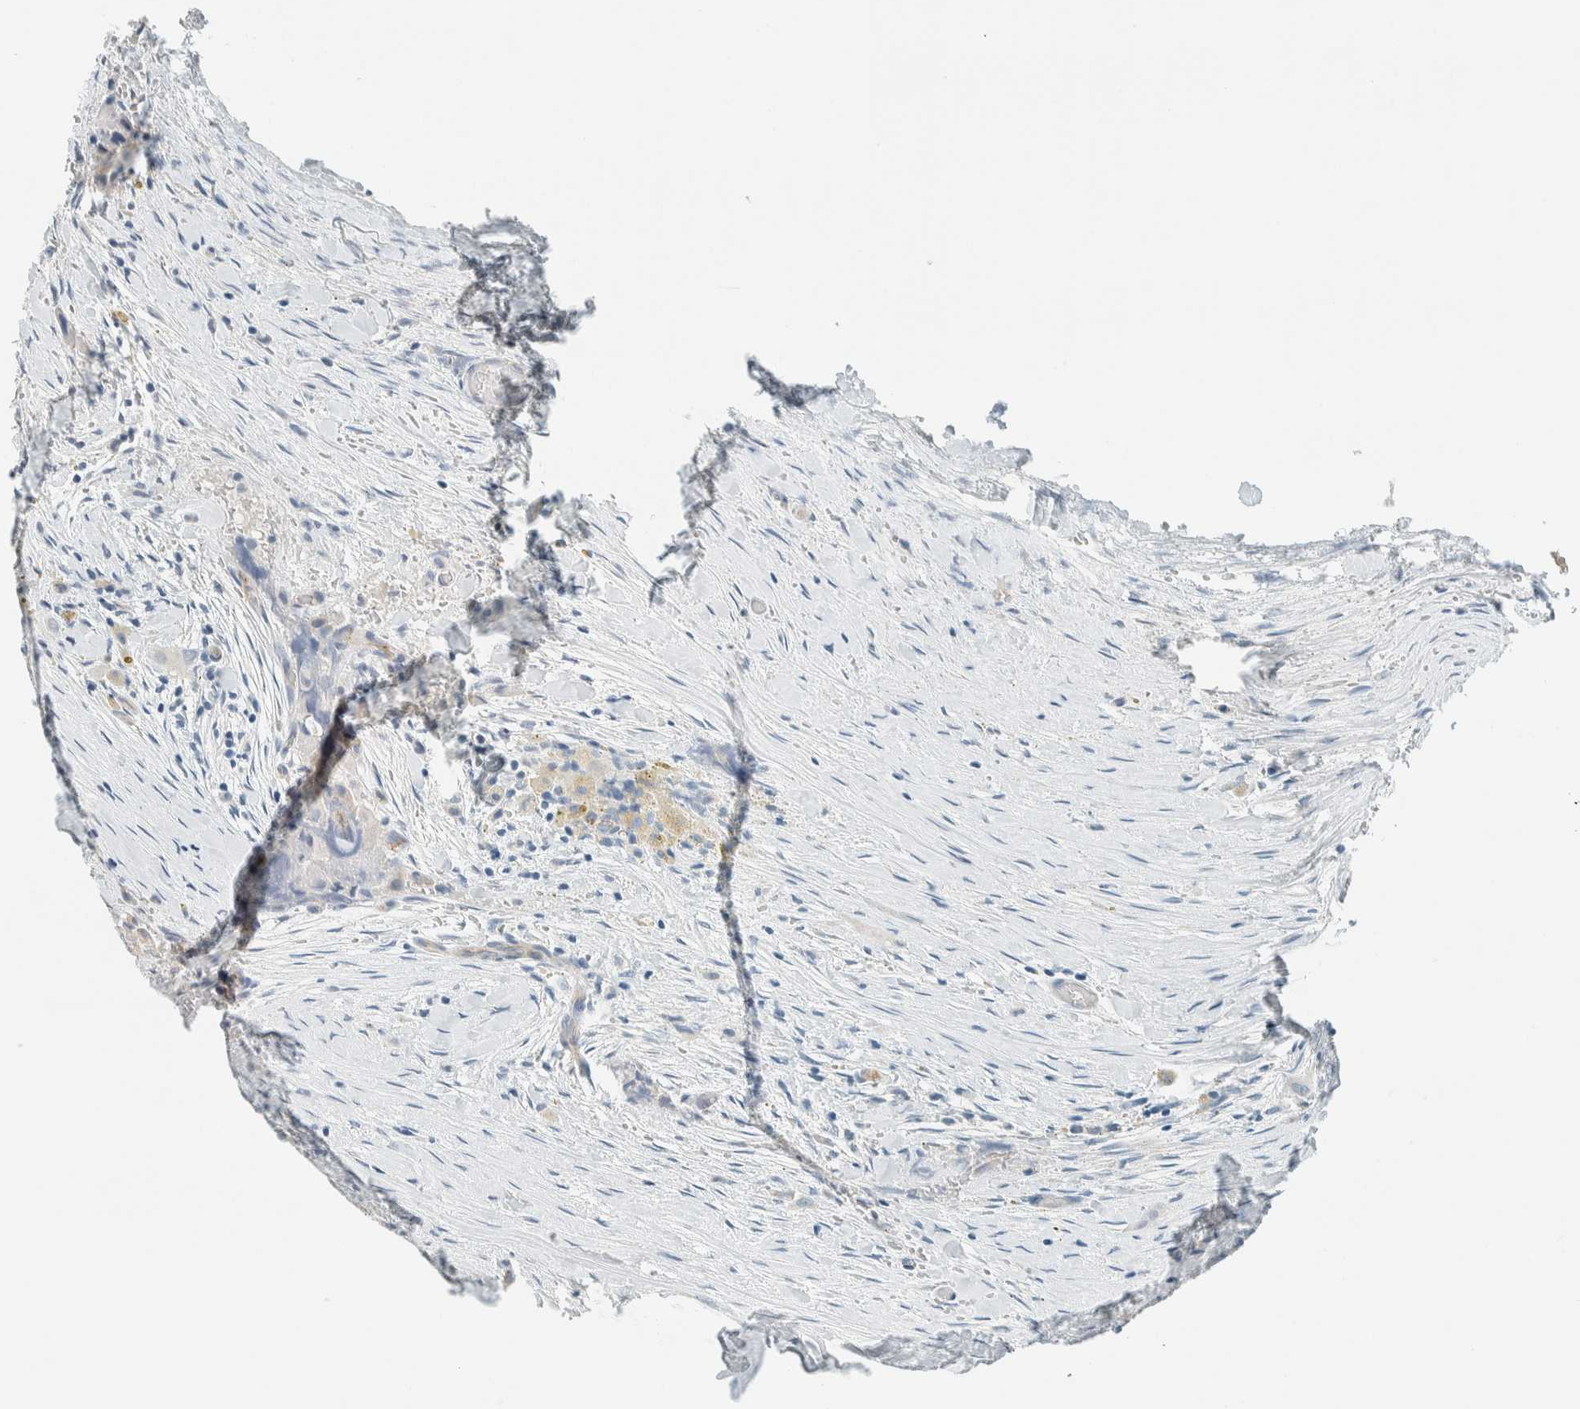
{"staining": {"intensity": "negative", "quantity": "none", "location": "none"}, "tissue": "thyroid cancer", "cell_type": "Tumor cells", "image_type": "cancer", "snomed": [{"axis": "morphology", "description": "Papillary adenocarcinoma, NOS"}, {"axis": "topography", "description": "Thyroid gland"}], "caption": "Immunohistochemistry (IHC) micrograph of thyroid cancer (papillary adenocarcinoma) stained for a protein (brown), which demonstrates no expression in tumor cells.", "gene": "SLFN12", "patient": {"sex": "female", "age": 59}}